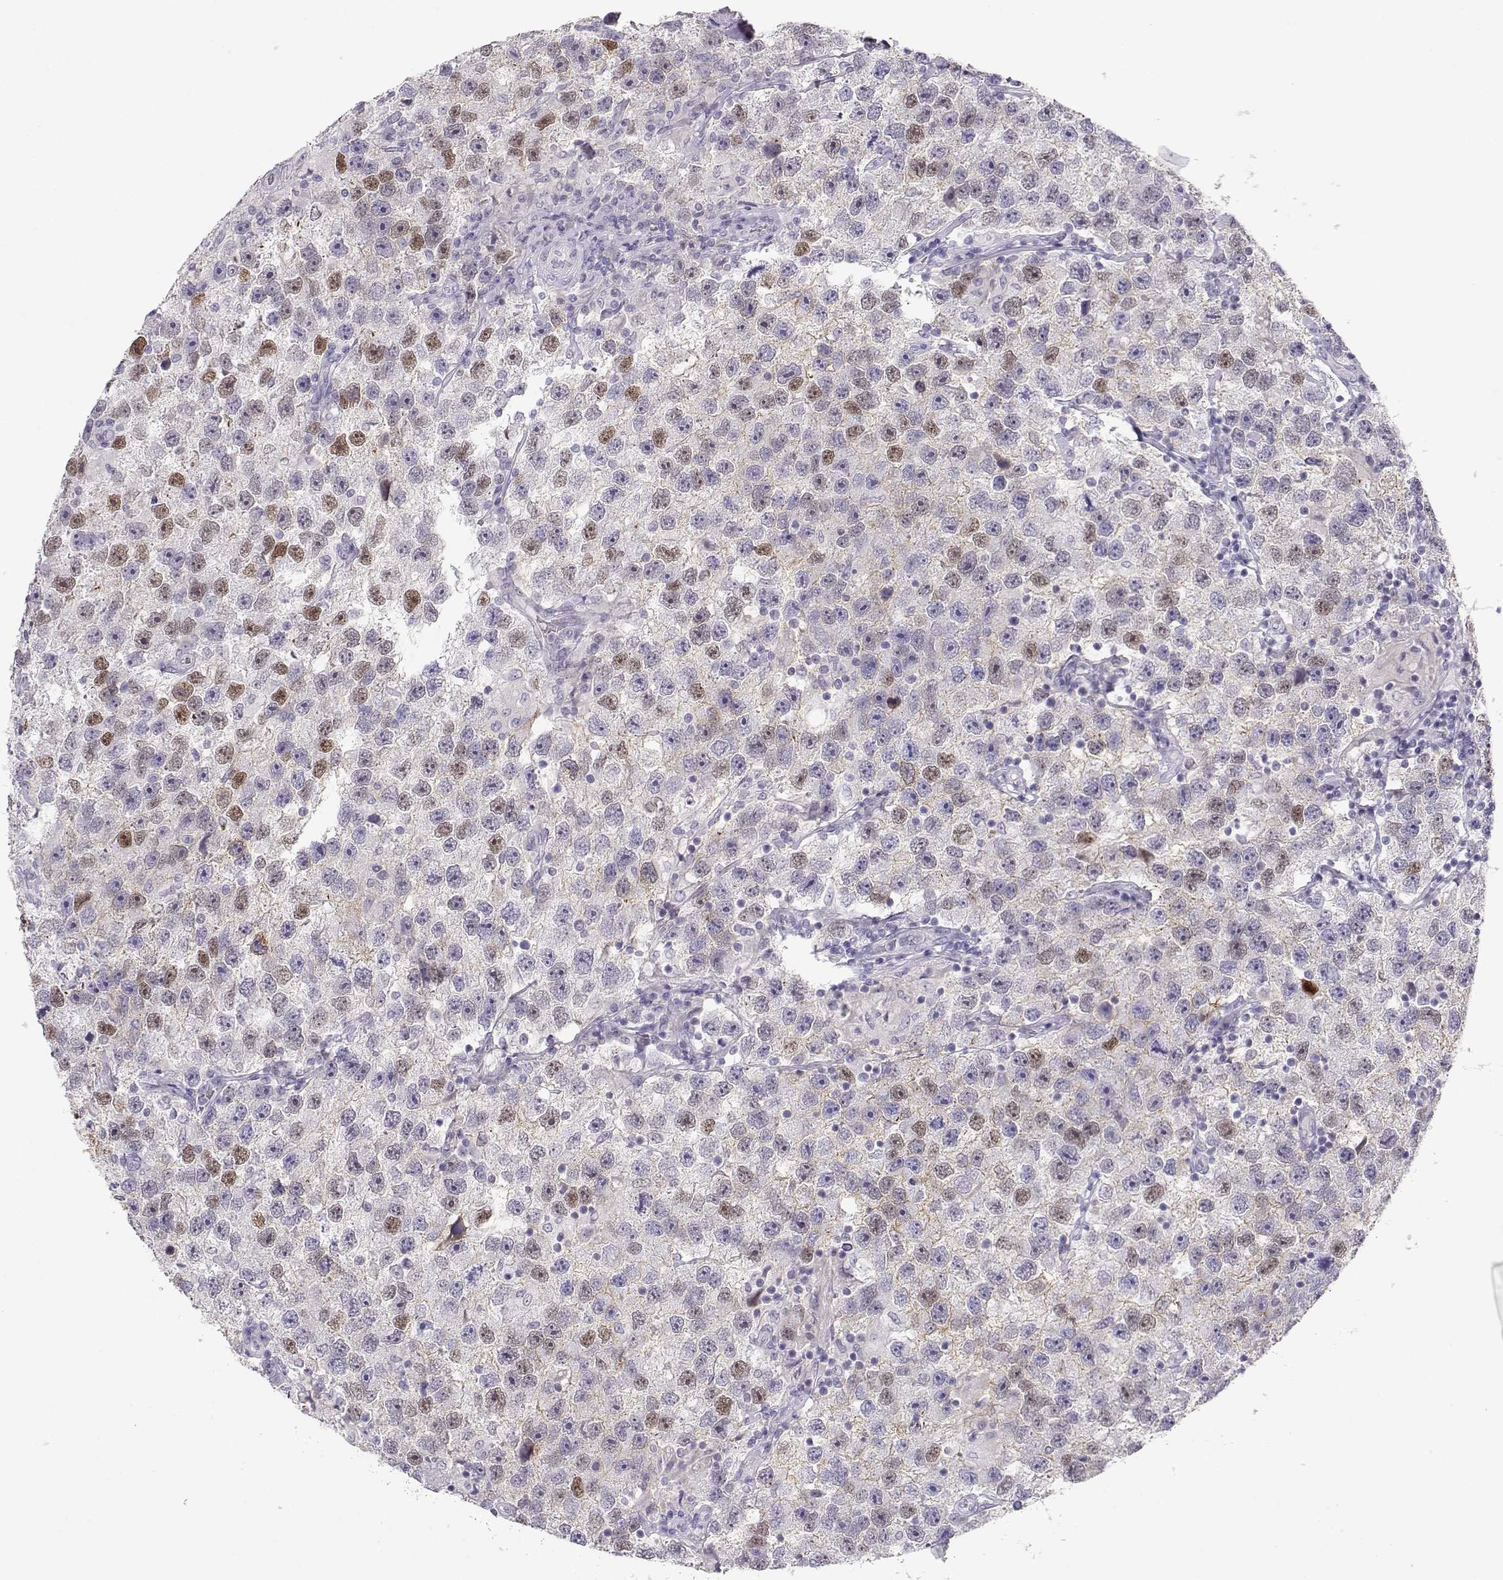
{"staining": {"intensity": "moderate", "quantity": "<25%", "location": "nuclear"}, "tissue": "testis cancer", "cell_type": "Tumor cells", "image_type": "cancer", "snomed": [{"axis": "morphology", "description": "Seminoma, NOS"}, {"axis": "topography", "description": "Testis"}], "caption": "Tumor cells display low levels of moderate nuclear expression in approximately <25% of cells in human seminoma (testis).", "gene": "OPN5", "patient": {"sex": "male", "age": 26}}